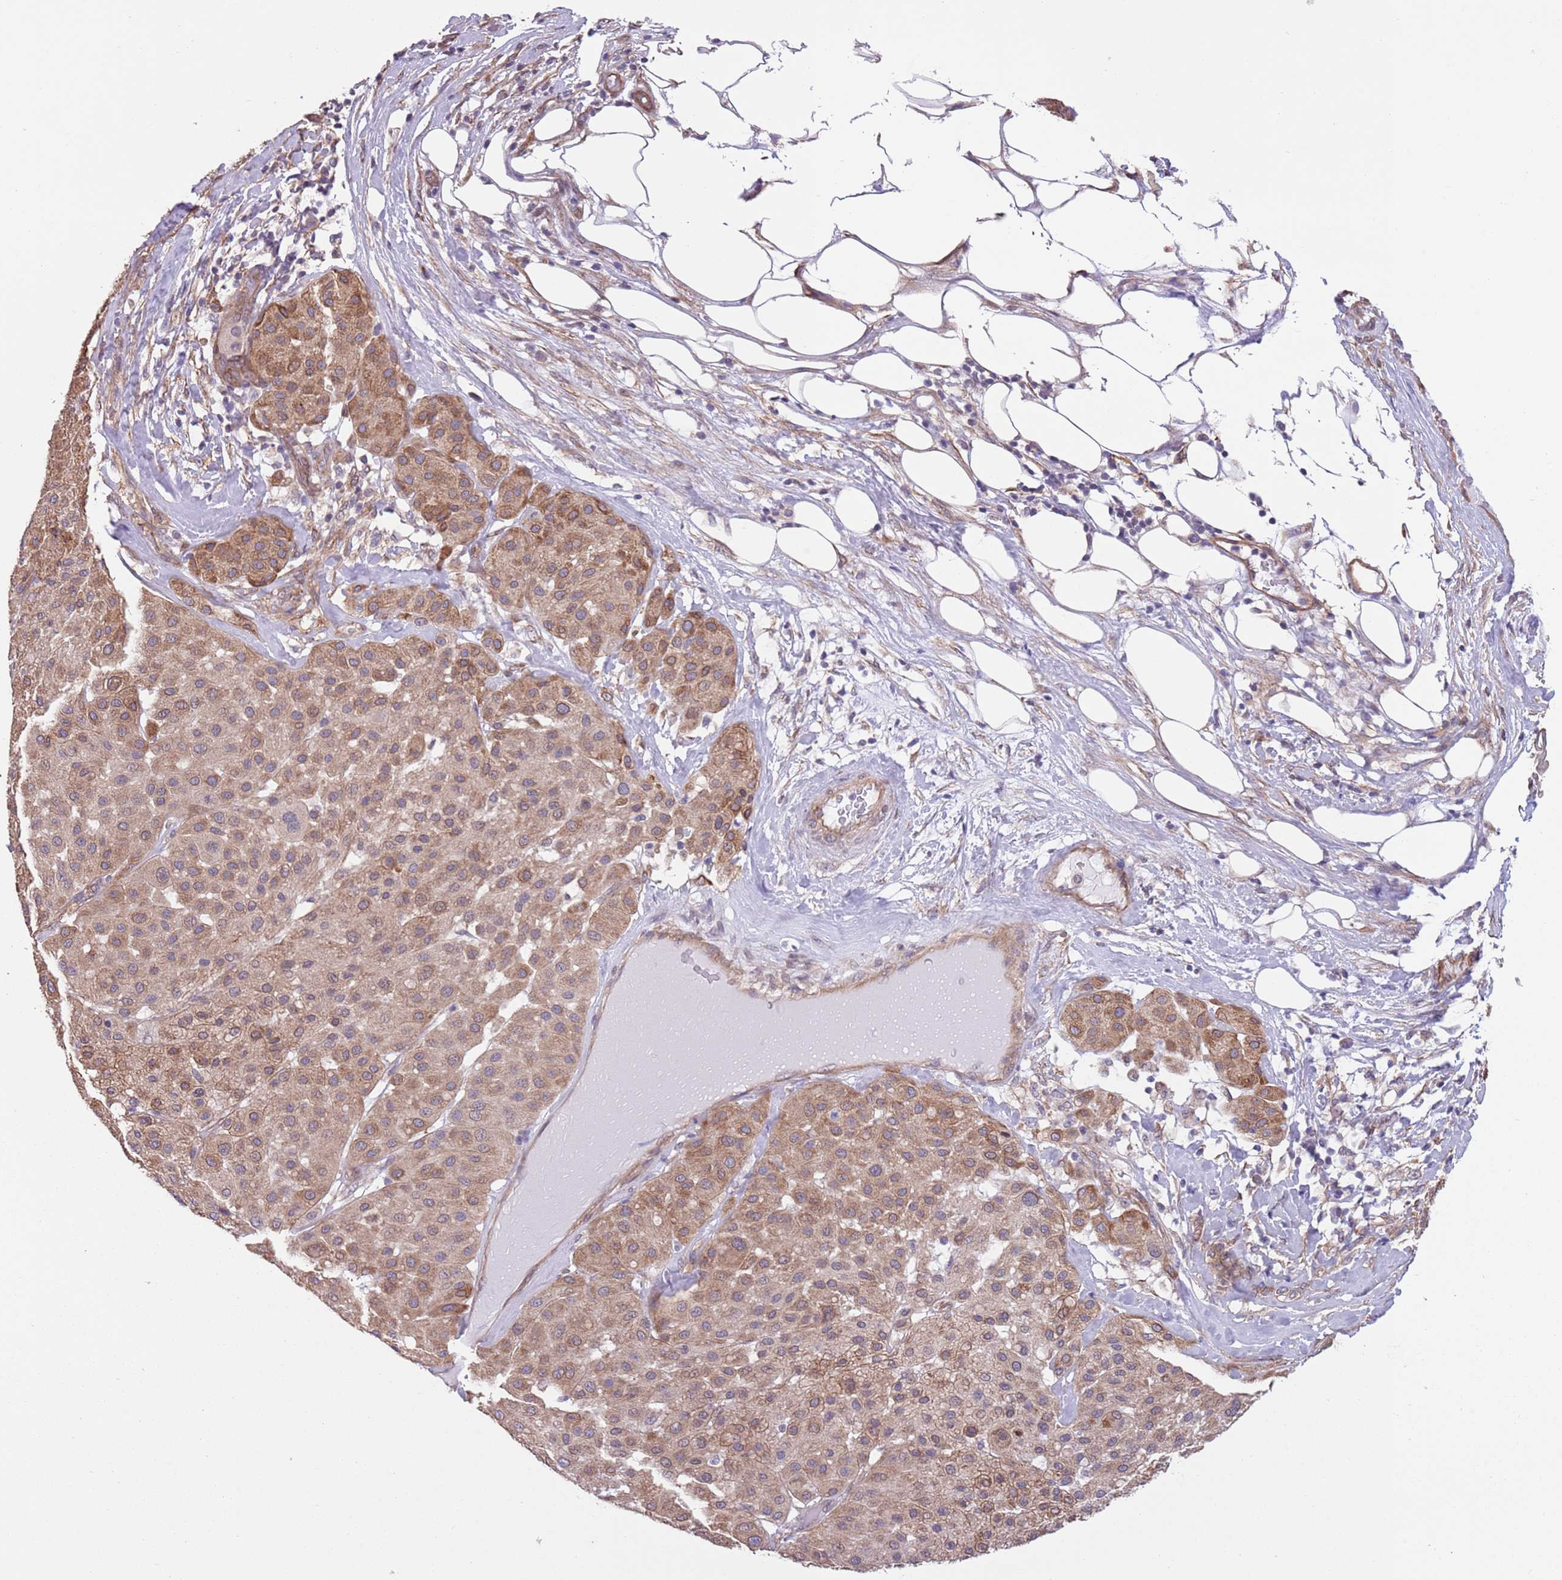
{"staining": {"intensity": "moderate", "quantity": ">75%", "location": "cytoplasmic/membranous"}, "tissue": "melanoma", "cell_type": "Tumor cells", "image_type": "cancer", "snomed": [{"axis": "morphology", "description": "Malignant melanoma, Metastatic site"}, {"axis": "topography", "description": "Smooth muscle"}], "caption": "Melanoma tissue displays moderate cytoplasmic/membranous staining in about >75% of tumor cells", "gene": "CREBZF", "patient": {"sex": "male", "age": 41}}